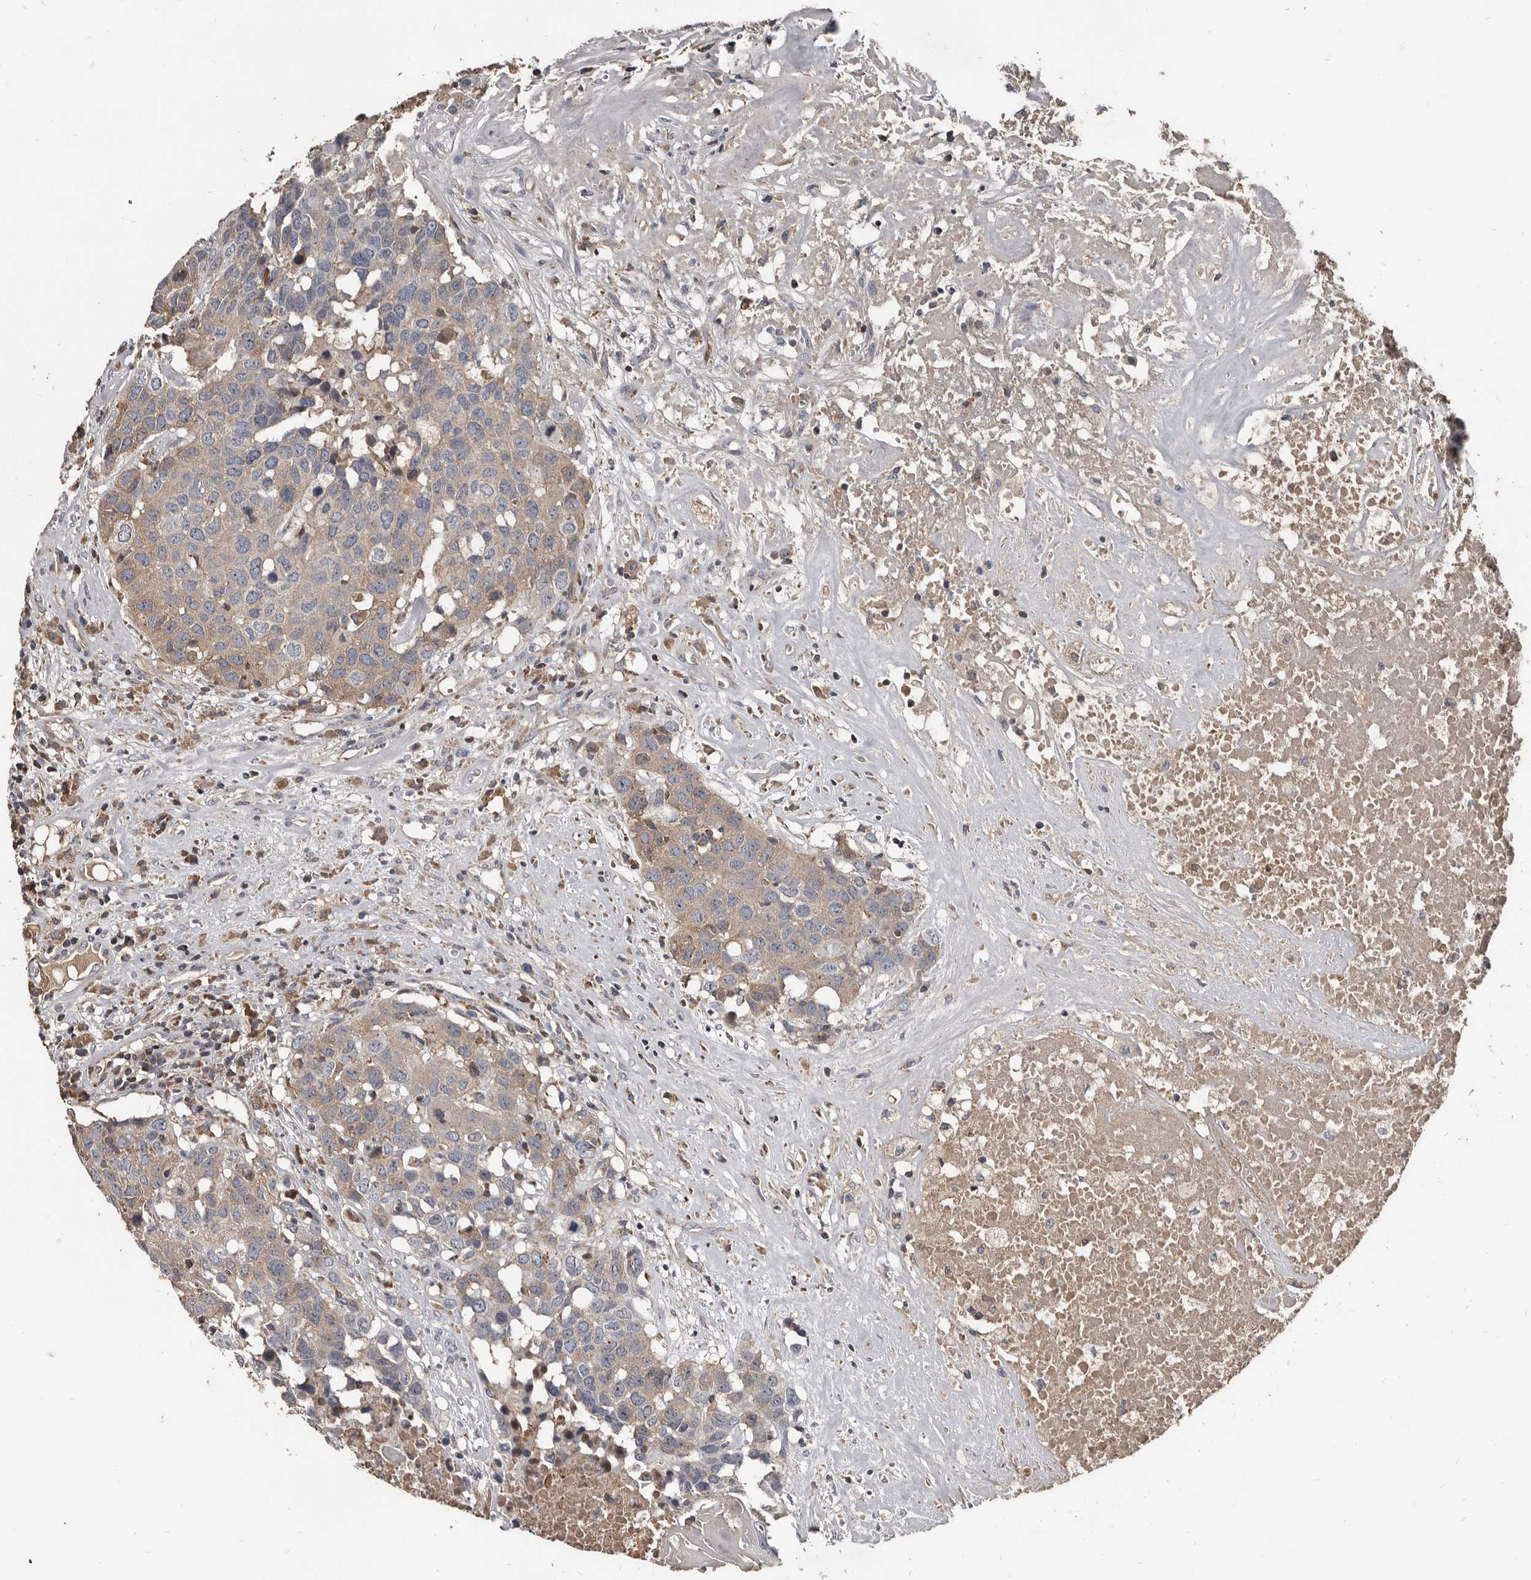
{"staining": {"intensity": "weak", "quantity": "25%-75%", "location": "cytoplasmic/membranous"}, "tissue": "head and neck cancer", "cell_type": "Tumor cells", "image_type": "cancer", "snomed": [{"axis": "morphology", "description": "Squamous cell carcinoma, NOS"}, {"axis": "topography", "description": "Head-Neck"}], "caption": "IHC of human head and neck cancer shows low levels of weak cytoplasmic/membranous staining in about 25%-75% of tumor cells. The protein of interest is stained brown, and the nuclei are stained in blue (DAB IHC with brightfield microscopy, high magnification).", "gene": "GREB1", "patient": {"sex": "male", "age": 66}}